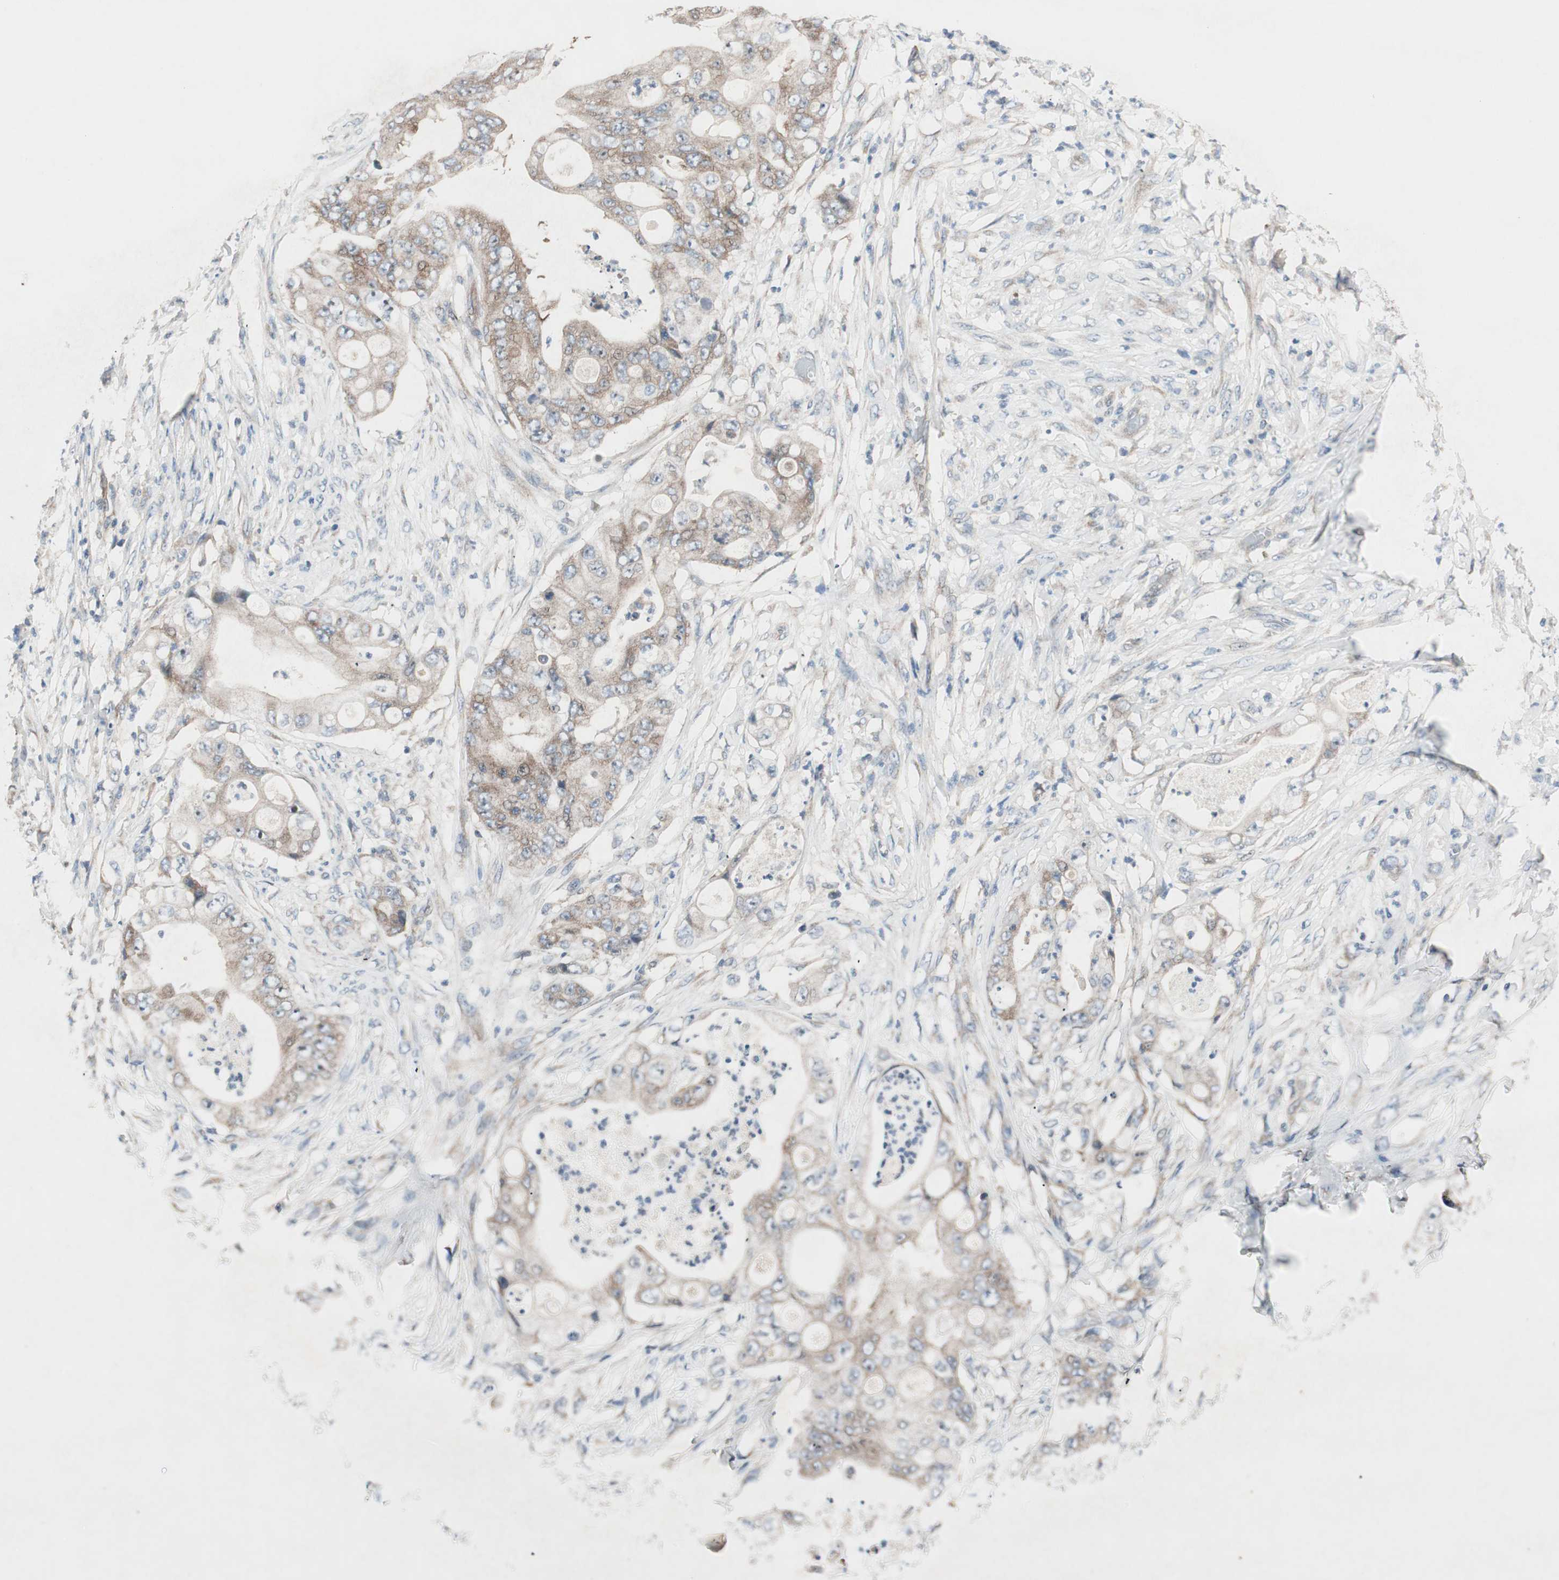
{"staining": {"intensity": "strong", "quantity": ">75%", "location": "cytoplasmic/membranous"}, "tissue": "stomach cancer", "cell_type": "Tumor cells", "image_type": "cancer", "snomed": [{"axis": "morphology", "description": "Adenocarcinoma, NOS"}, {"axis": "topography", "description": "Stomach"}], "caption": "Stomach cancer (adenocarcinoma) stained for a protein displays strong cytoplasmic/membranous positivity in tumor cells.", "gene": "CCL14", "patient": {"sex": "female", "age": 73}}